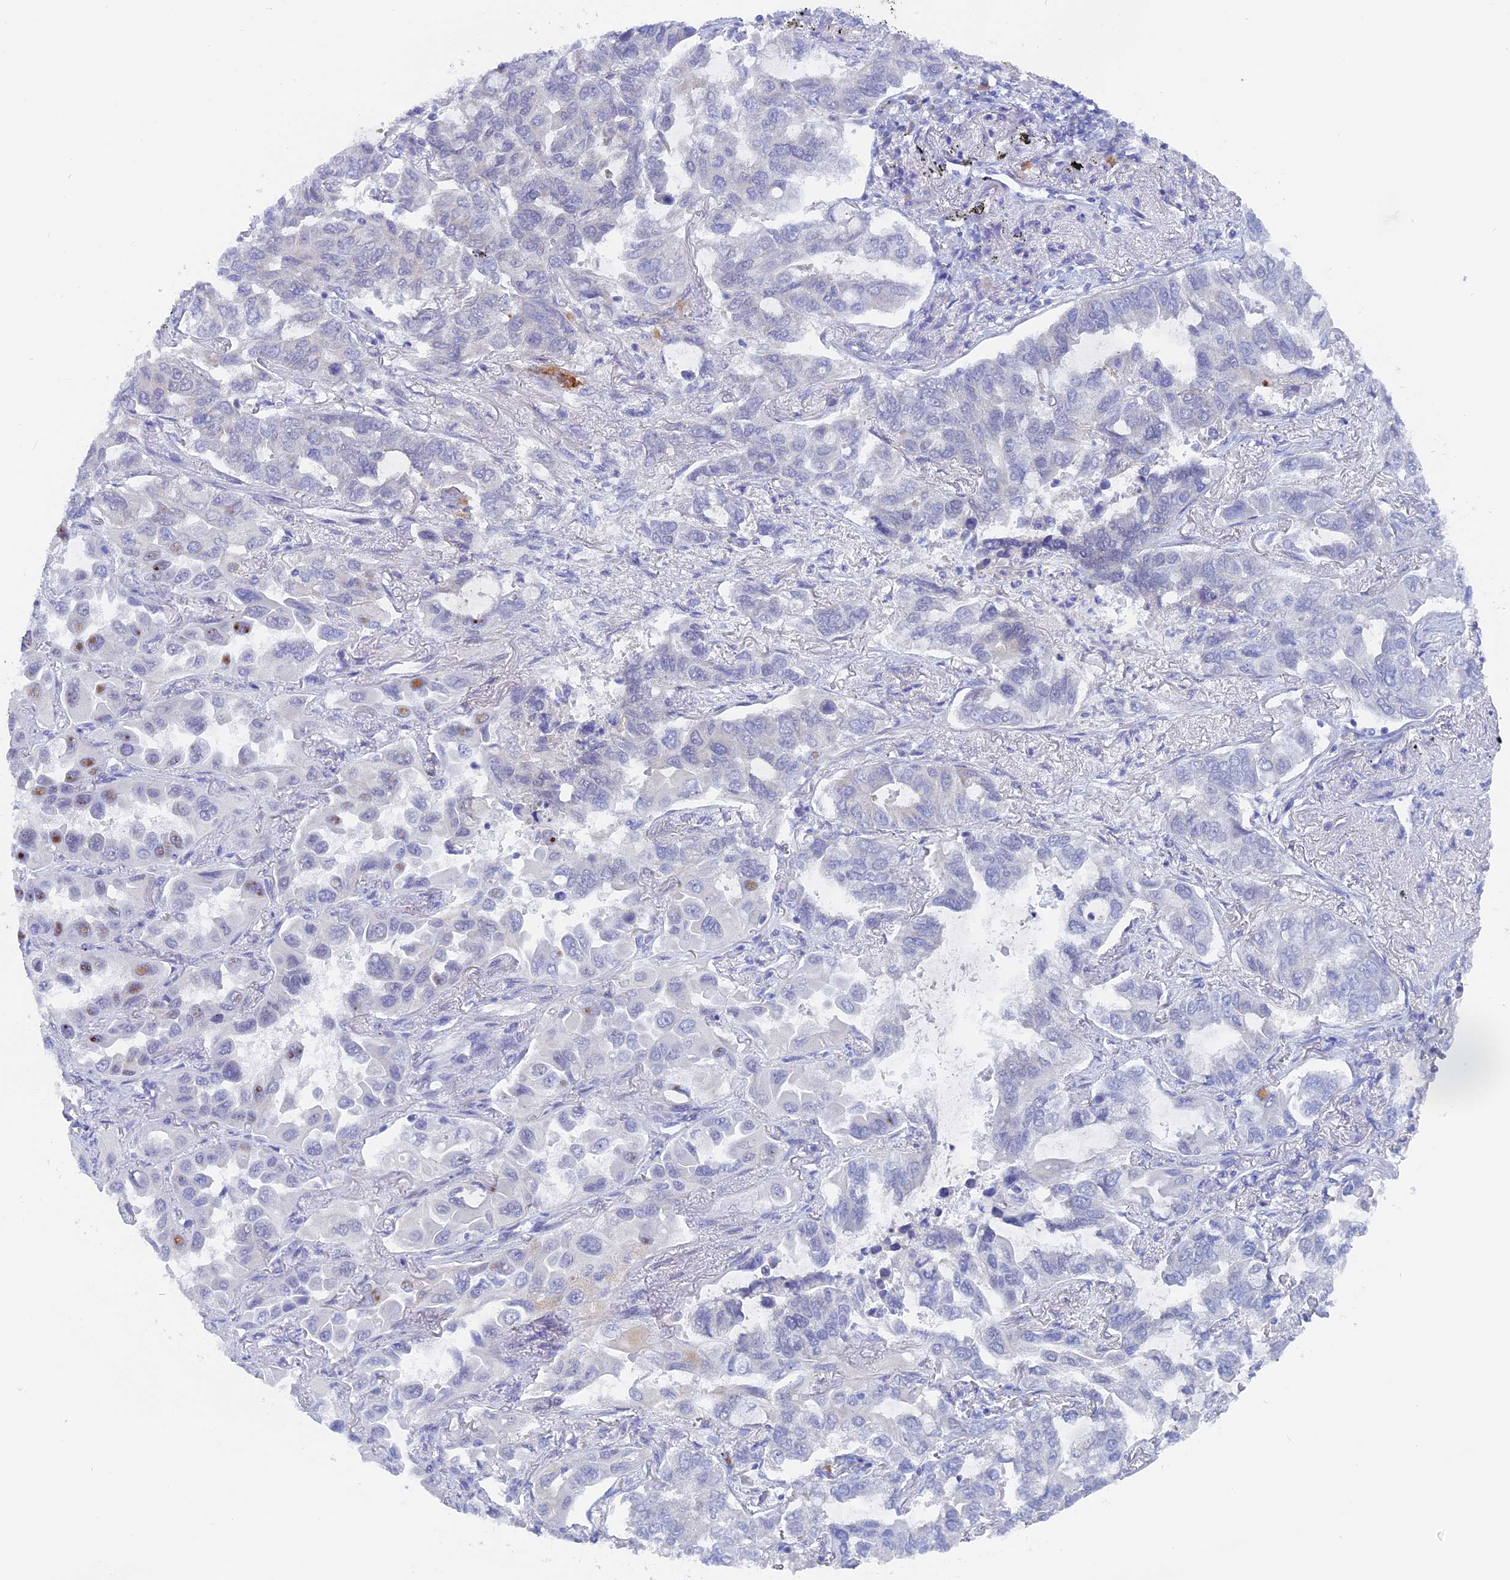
{"staining": {"intensity": "negative", "quantity": "none", "location": "none"}, "tissue": "lung cancer", "cell_type": "Tumor cells", "image_type": "cancer", "snomed": [{"axis": "morphology", "description": "Adenocarcinoma, NOS"}, {"axis": "topography", "description": "Lung"}], "caption": "Immunohistochemical staining of lung cancer reveals no significant staining in tumor cells. (DAB immunohistochemistry (IHC) with hematoxylin counter stain).", "gene": "DACT3", "patient": {"sex": "male", "age": 64}}